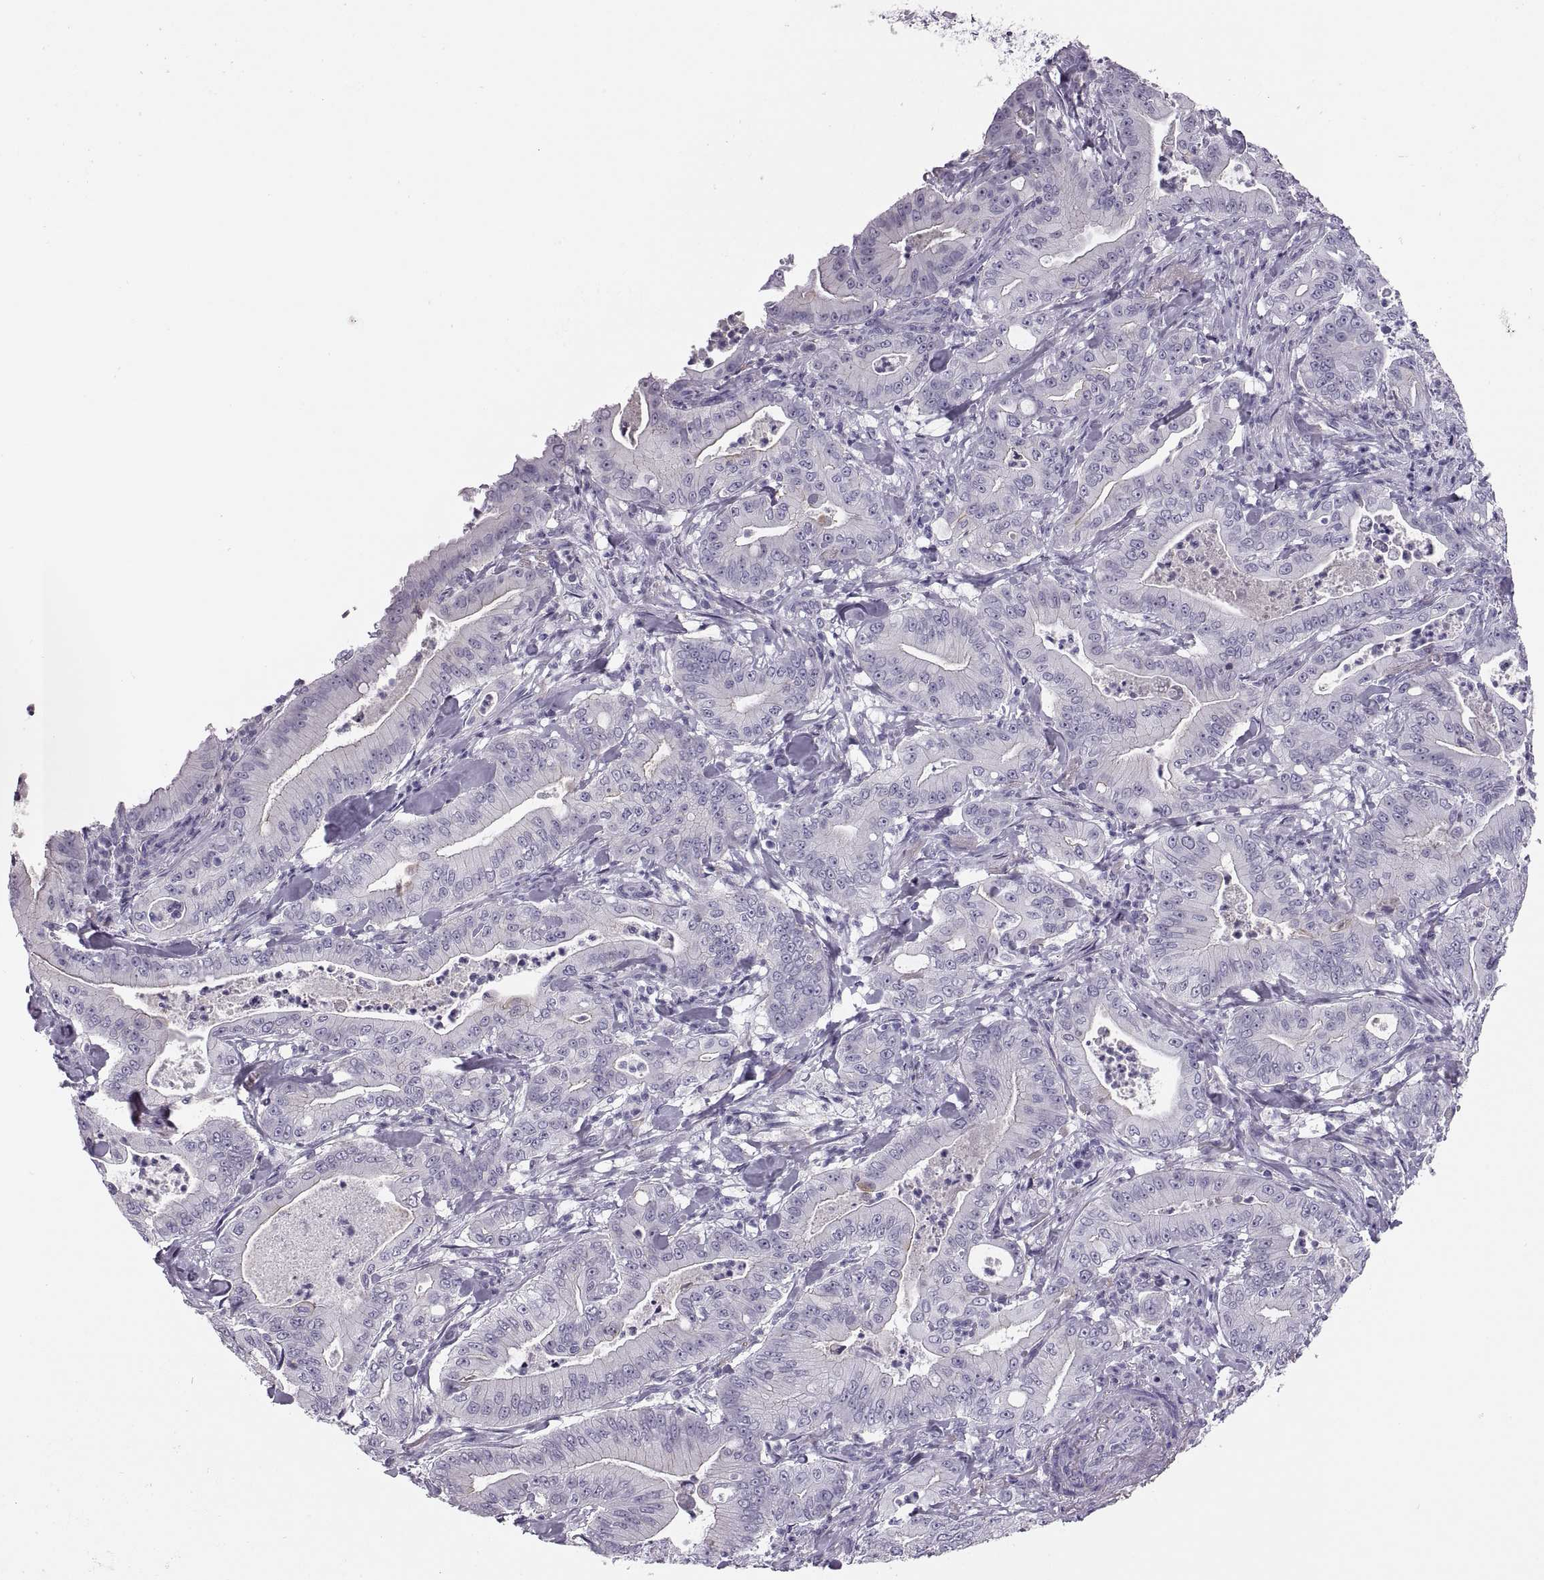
{"staining": {"intensity": "negative", "quantity": "none", "location": "none"}, "tissue": "pancreatic cancer", "cell_type": "Tumor cells", "image_type": "cancer", "snomed": [{"axis": "morphology", "description": "Adenocarcinoma, NOS"}, {"axis": "topography", "description": "Pancreas"}], "caption": "This is a histopathology image of IHC staining of adenocarcinoma (pancreatic), which shows no staining in tumor cells. The staining was performed using DAB (3,3'-diaminobenzidine) to visualize the protein expression in brown, while the nuclei were stained in blue with hematoxylin (Magnification: 20x).", "gene": "QRICH2", "patient": {"sex": "male", "age": 71}}